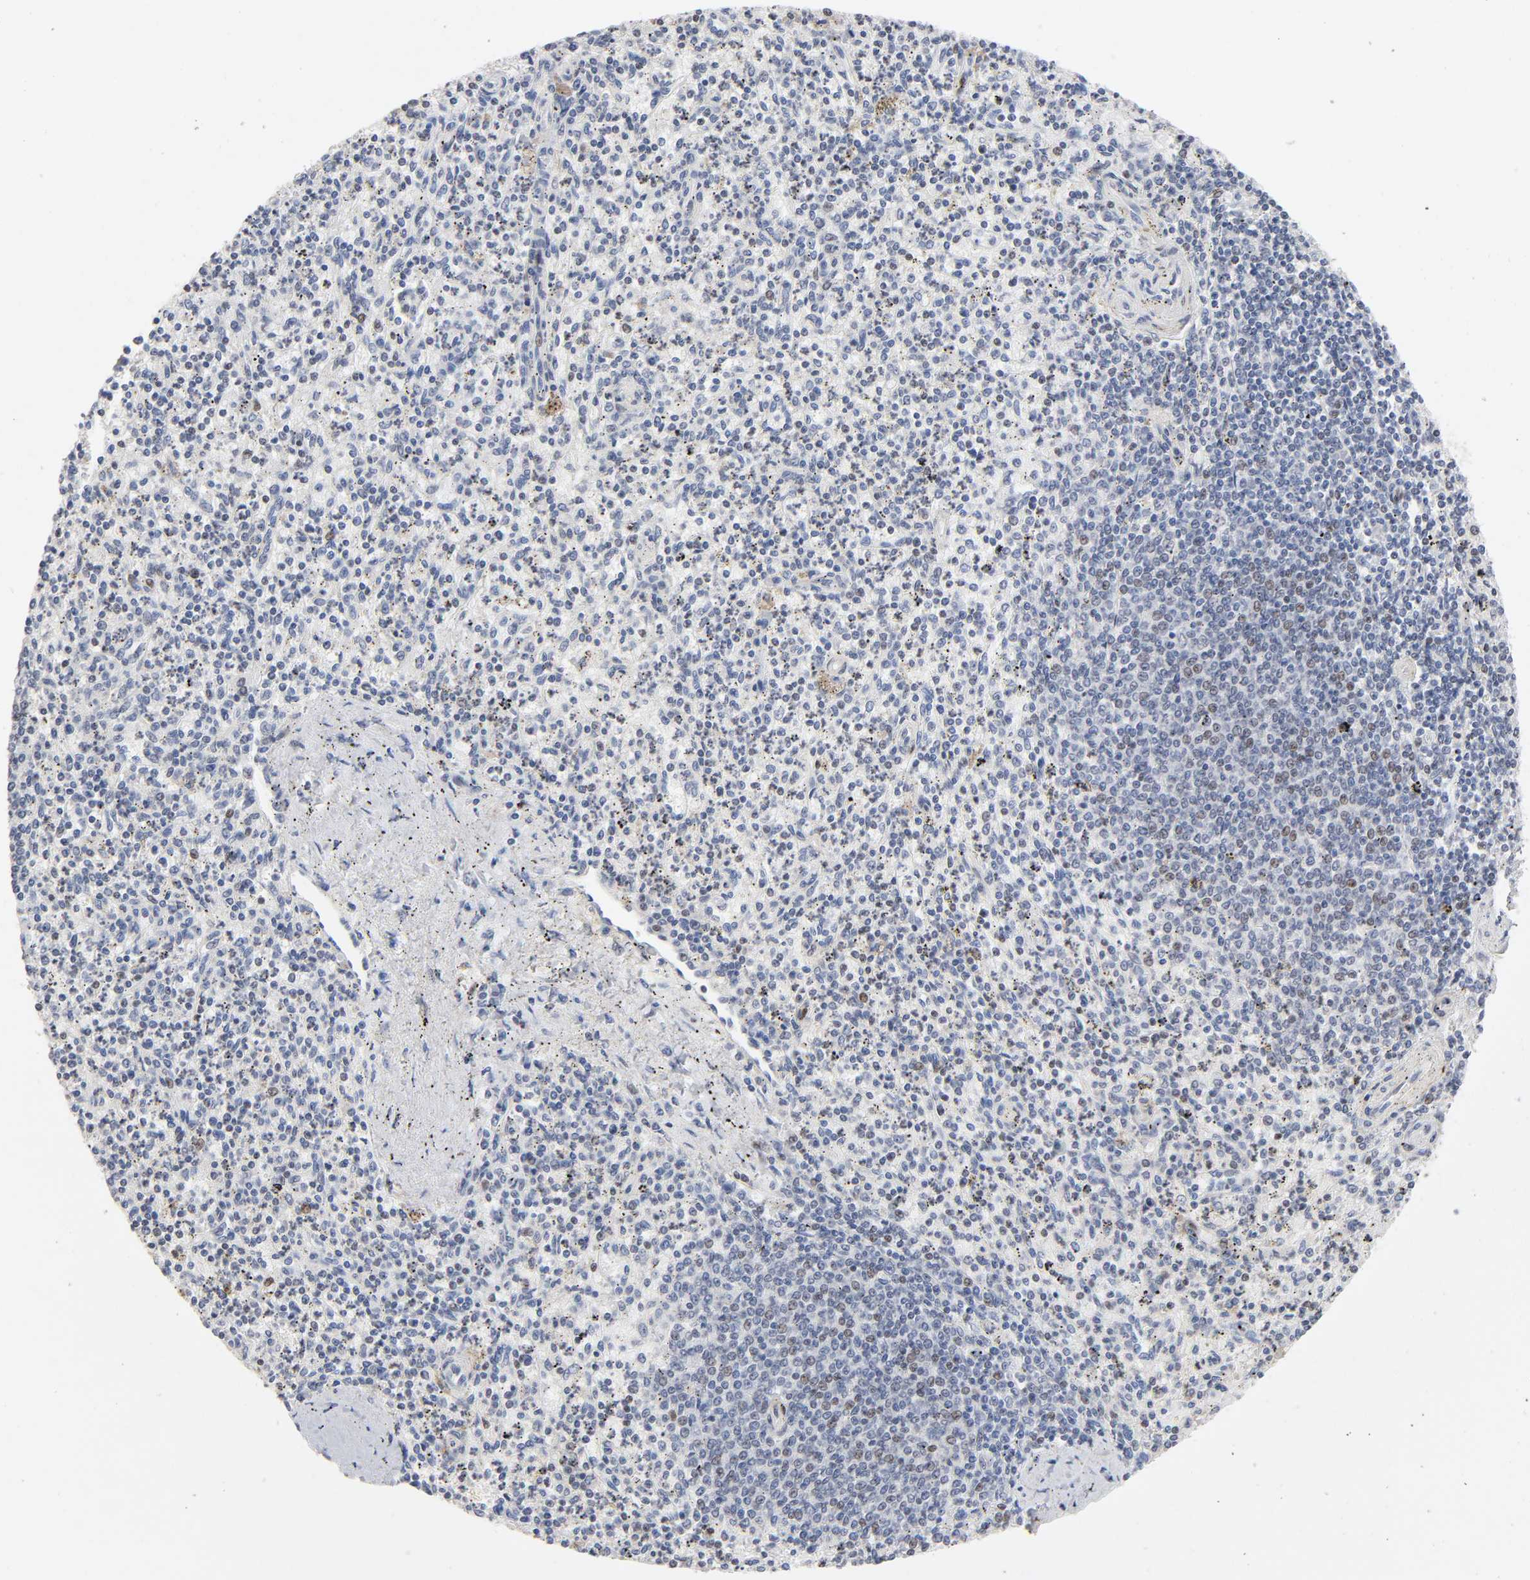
{"staining": {"intensity": "moderate", "quantity": ">75%", "location": "nuclear"}, "tissue": "spleen", "cell_type": "Cells in red pulp", "image_type": "normal", "snomed": [{"axis": "morphology", "description": "Normal tissue, NOS"}, {"axis": "topography", "description": "Spleen"}], "caption": "IHC histopathology image of benign human spleen stained for a protein (brown), which demonstrates medium levels of moderate nuclear staining in approximately >75% of cells in red pulp.", "gene": "STK38", "patient": {"sex": "male", "age": 72}}